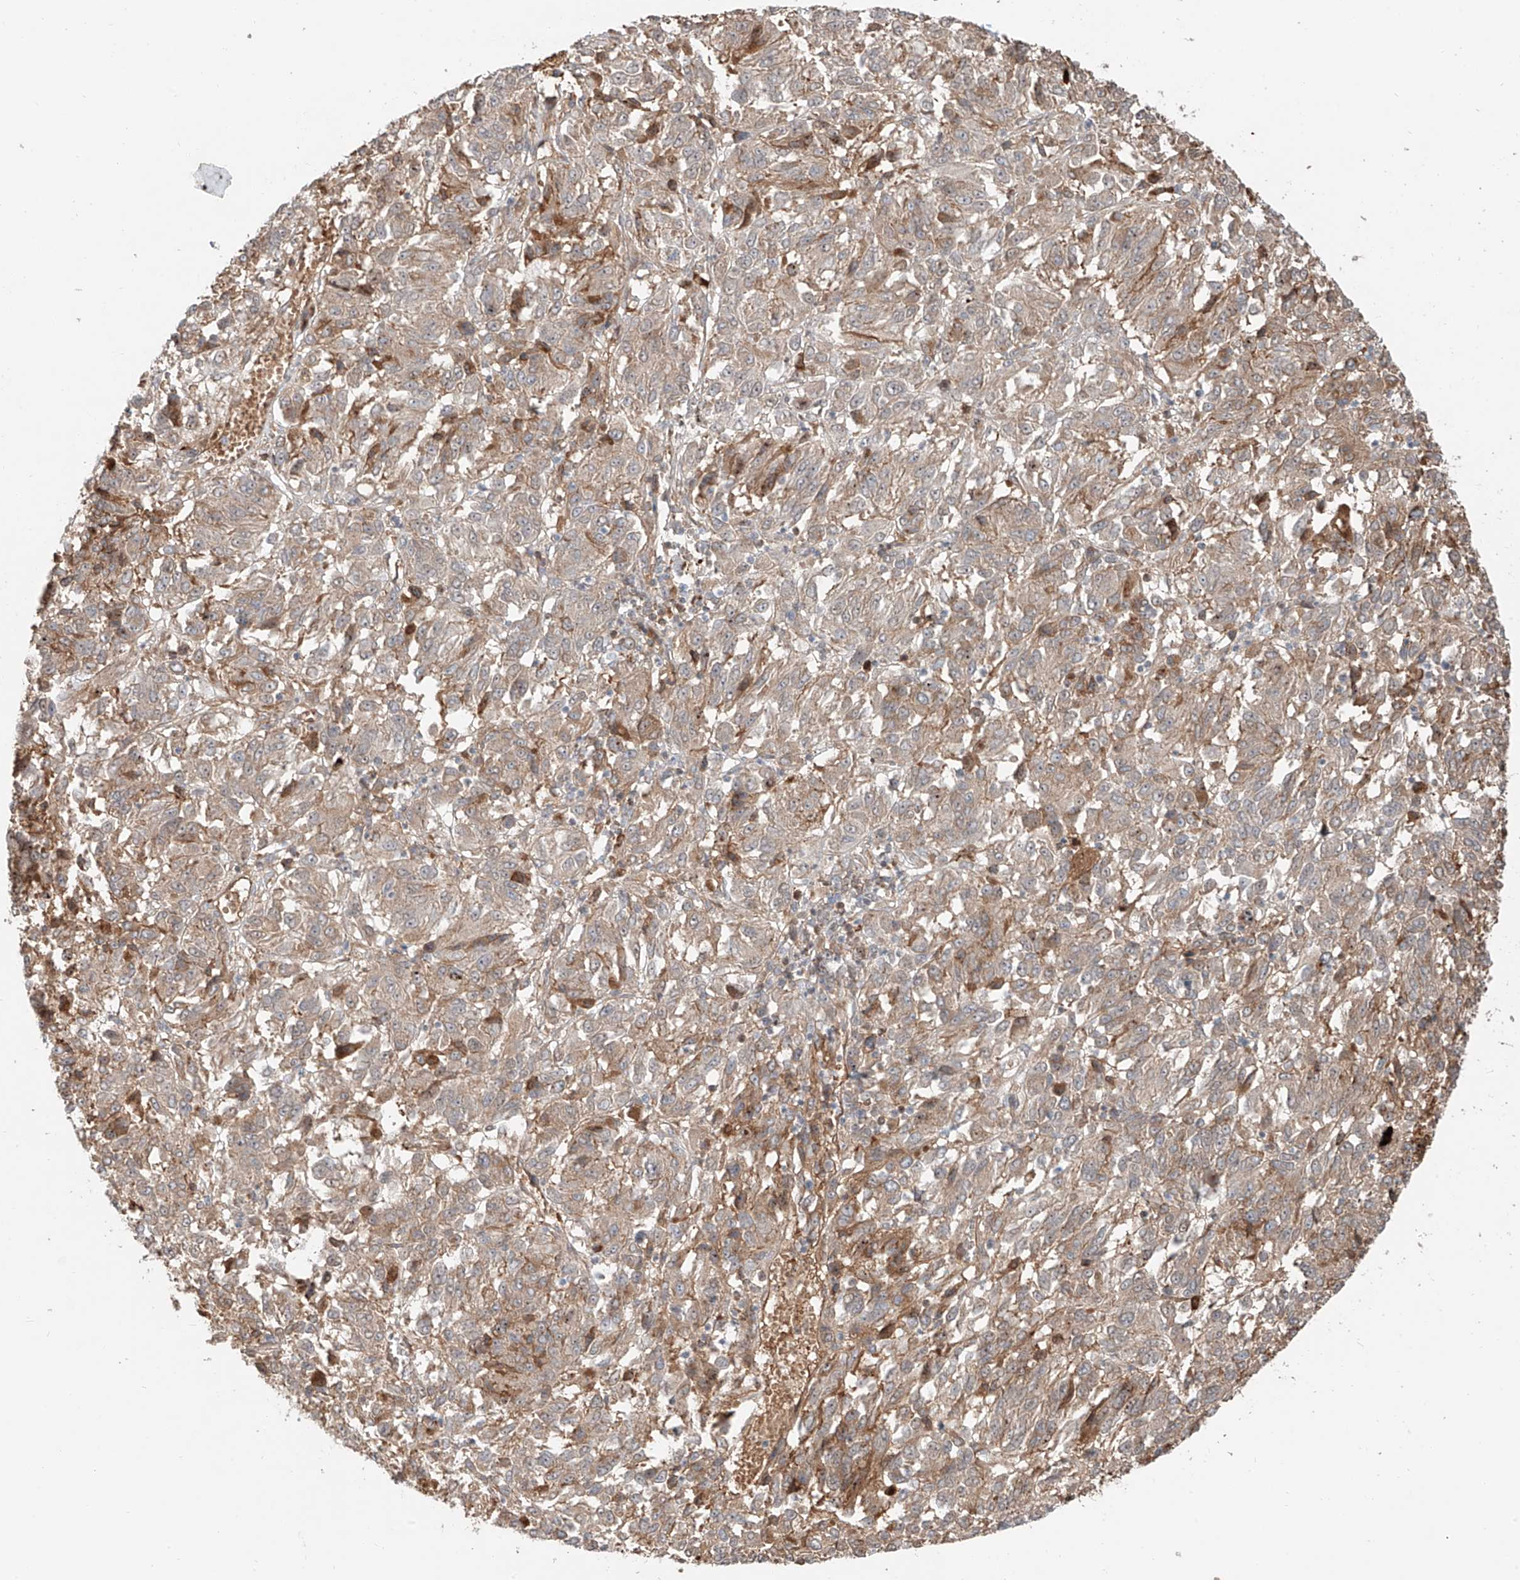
{"staining": {"intensity": "weak", "quantity": "25%-75%", "location": "cytoplasmic/membranous"}, "tissue": "melanoma", "cell_type": "Tumor cells", "image_type": "cancer", "snomed": [{"axis": "morphology", "description": "Malignant melanoma, Metastatic site"}, {"axis": "topography", "description": "Lung"}], "caption": "This is an image of IHC staining of melanoma, which shows weak positivity in the cytoplasmic/membranous of tumor cells.", "gene": "CEP162", "patient": {"sex": "male", "age": 64}}